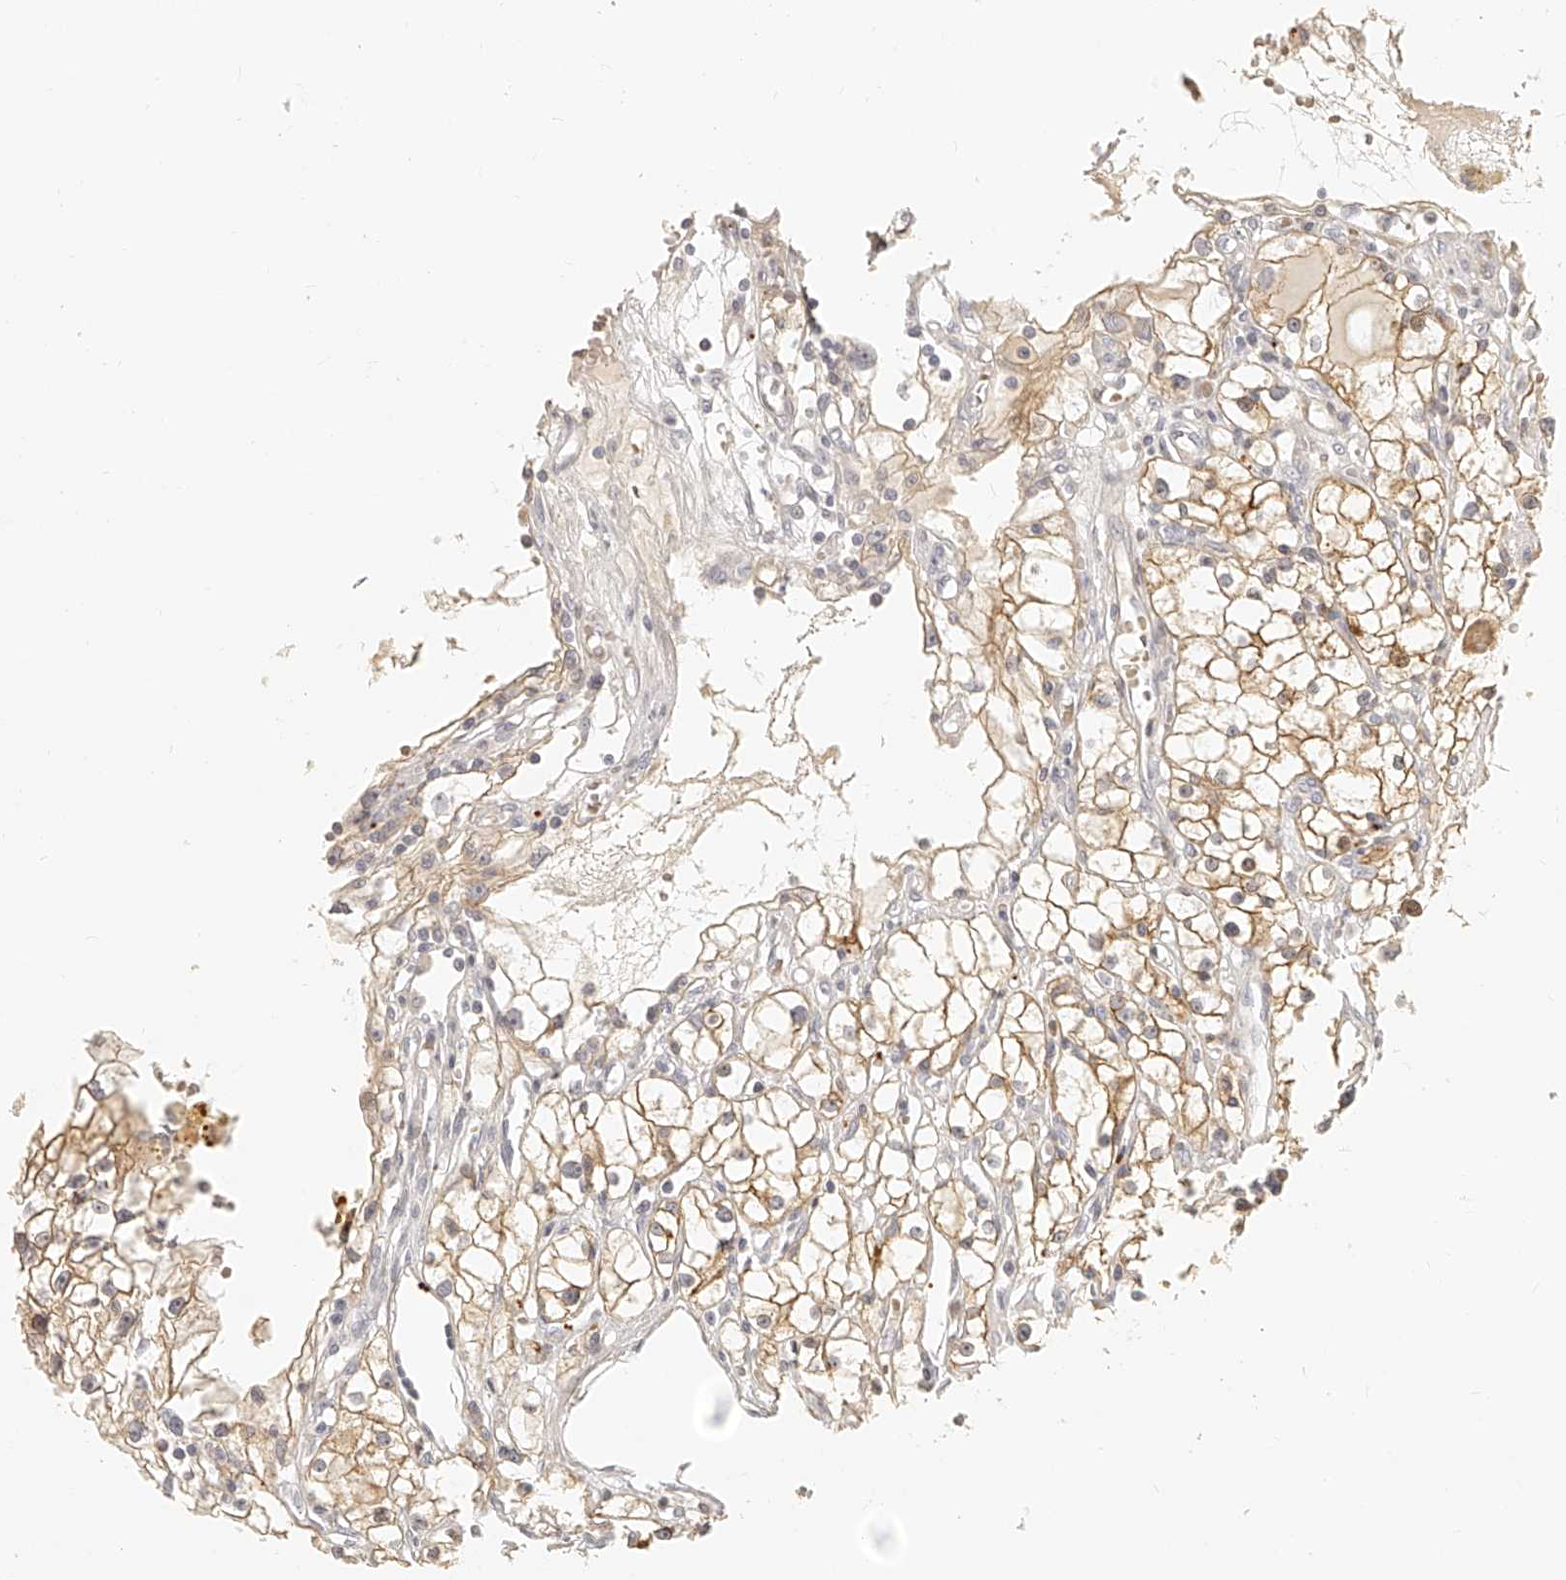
{"staining": {"intensity": "moderate", "quantity": ">75%", "location": "cytoplasmic/membranous"}, "tissue": "renal cancer", "cell_type": "Tumor cells", "image_type": "cancer", "snomed": [{"axis": "morphology", "description": "Adenocarcinoma, NOS"}, {"axis": "topography", "description": "Kidney"}], "caption": "Renal cancer (adenocarcinoma) stained with DAB immunohistochemistry (IHC) demonstrates medium levels of moderate cytoplasmic/membranous expression in approximately >75% of tumor cells.", "gene": "ITGB3", "patient": {"sex": "male", "age": 56}}